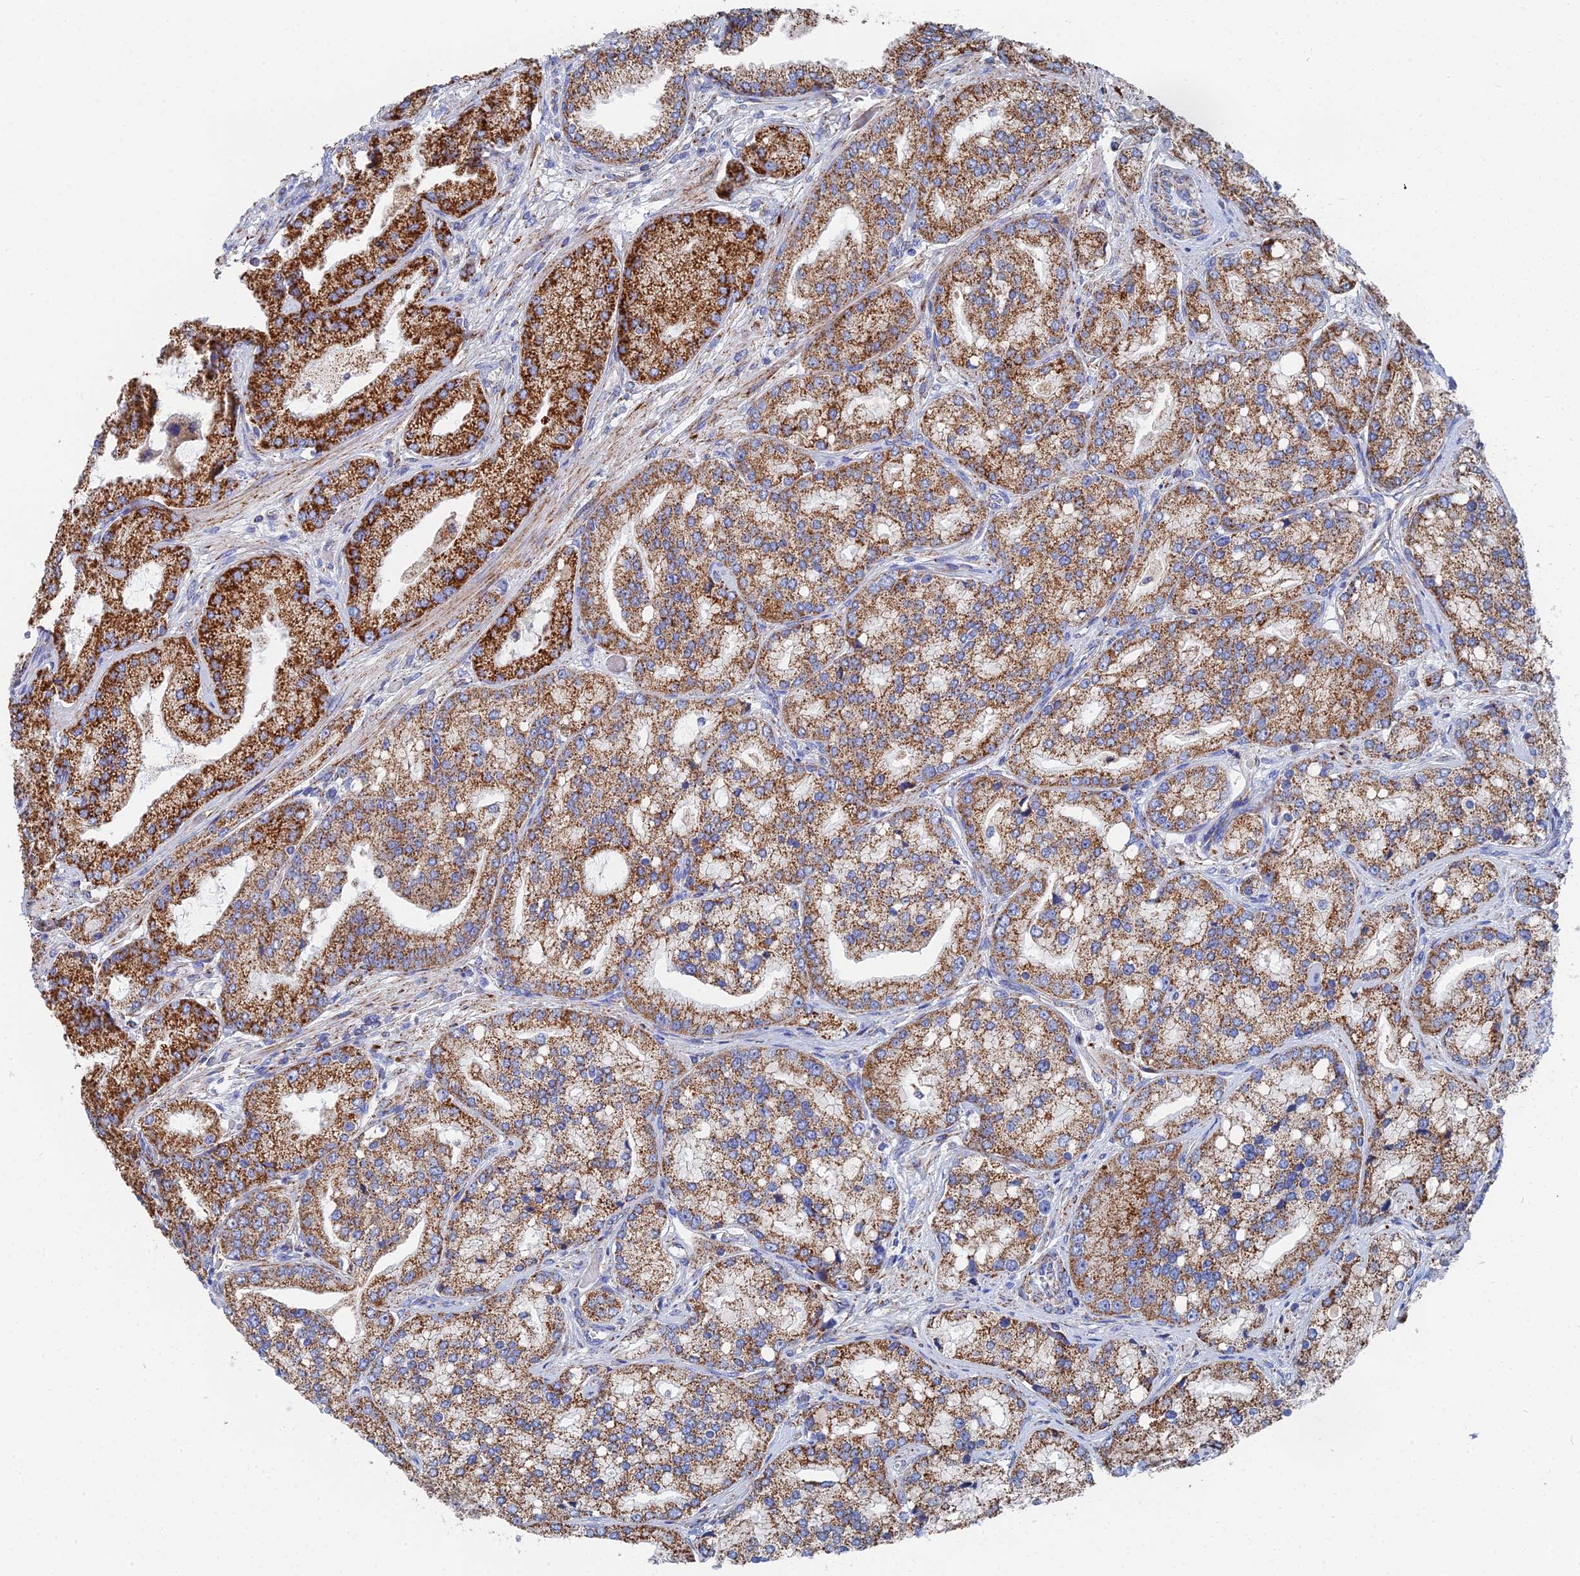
{"staining": {"intensity": "strong", "quantity": ">75%", "location": "cytoplasmic/membranous"}, "tissue": "prostate cancer", "cell_type": "Tumor cells", "image_type": "cancer", "snomed": [{"axis": "morphology", "description": "Adenocarcinoma, High grade"}, {"axis": "topography", "description": "Prostate"}], "caption": "Human prostate adenocarcinoma (high-grade) stained for a protein (brown) exhibits strong cytoplasmic/membranous positive expression in approximately >75% of tumor cells.", "gene": "IFT80", "patient": {"sex": "male", "age": 71}}